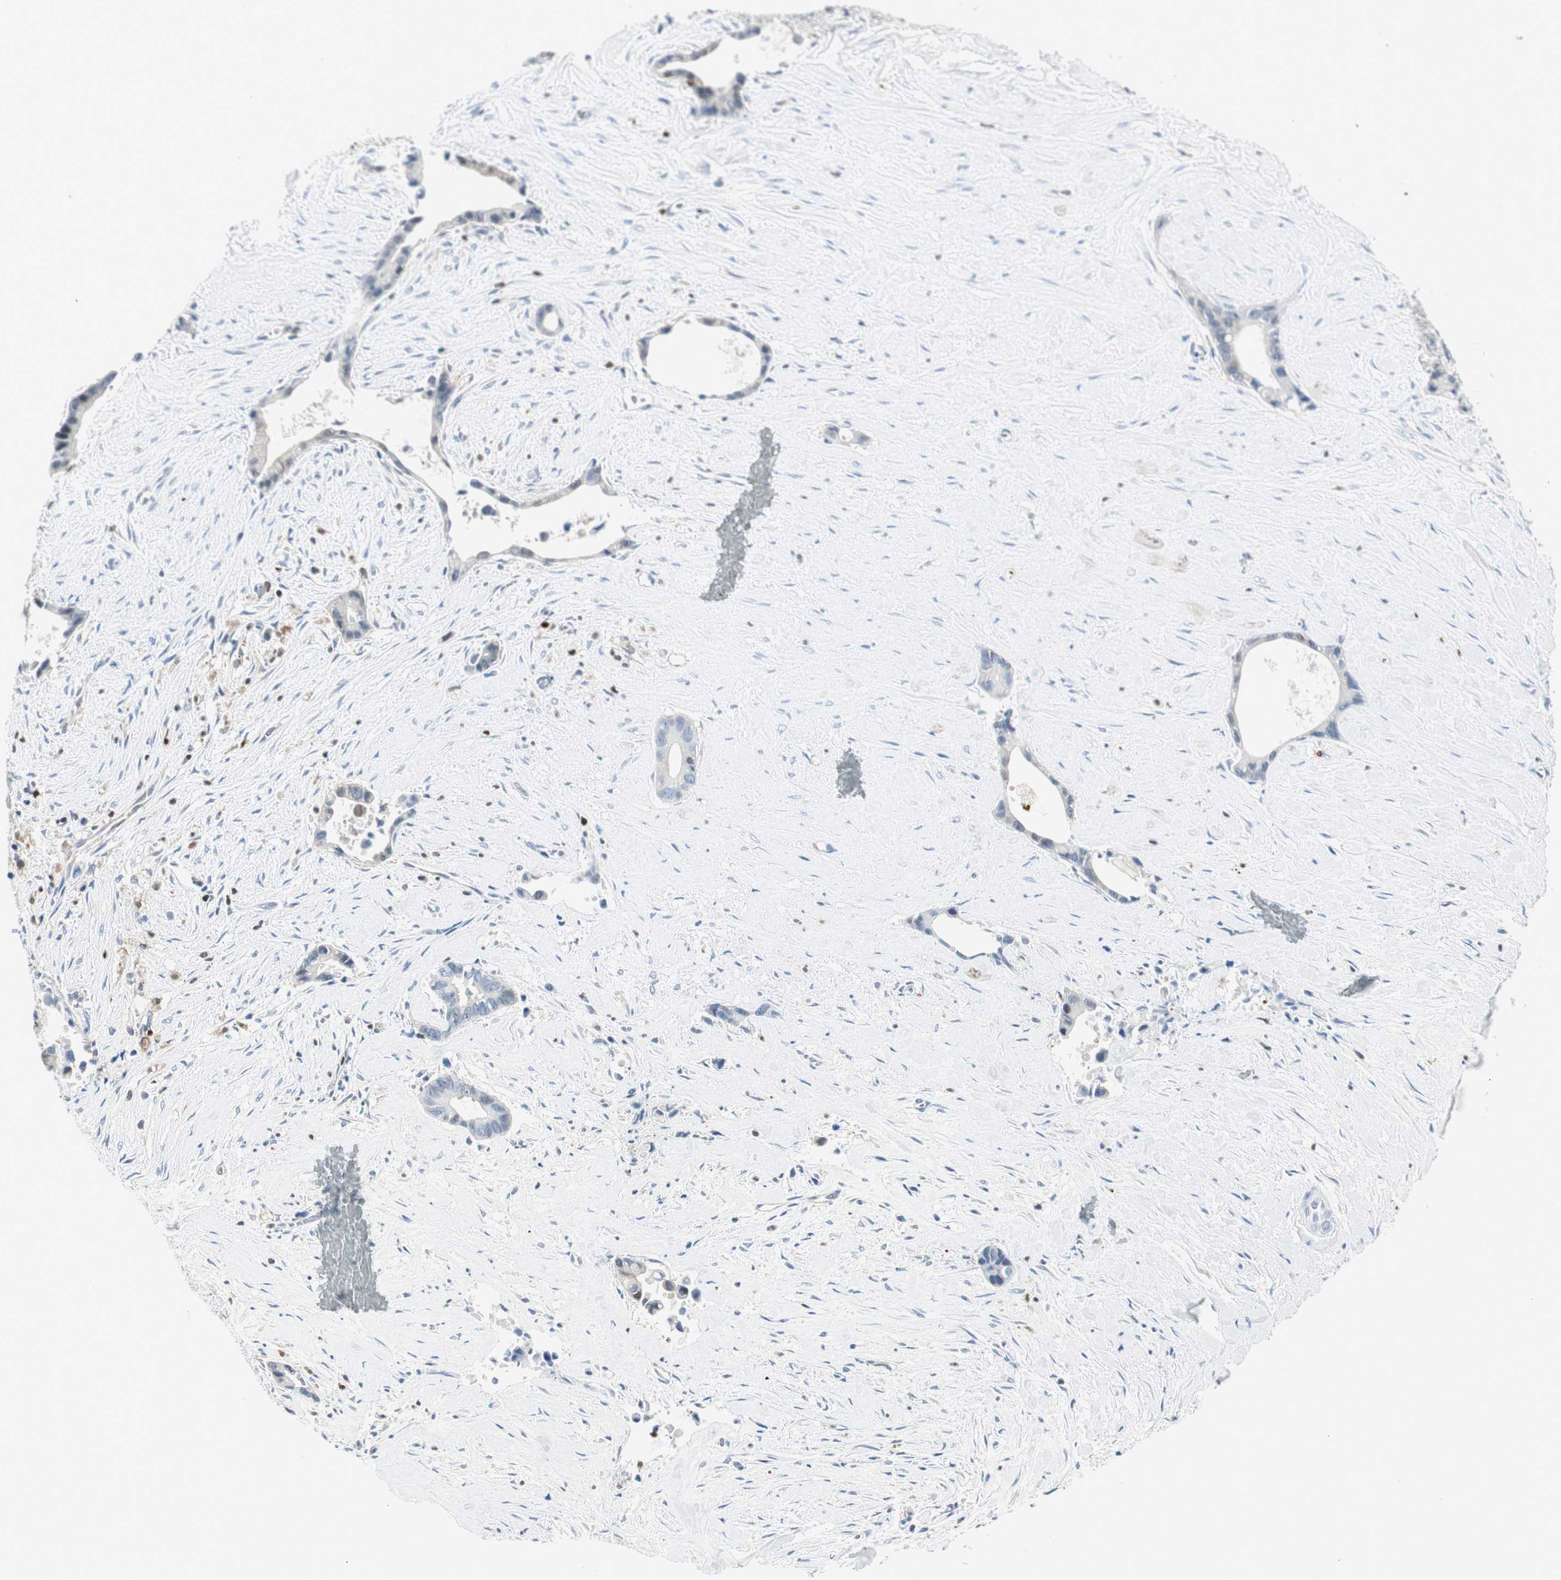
{"staining": {"intensity": "negative", "quantity": "none", "location": "none"}, "tissue": "liver cancer", "cell_type": "Tumor cells", "image_type": "cancer", "snomed": [{"axis": "morphology", "description": "Cholangiocarcinoma"}, {"axis": "topography", "description": "Liver"}], "caption": "This is an IHC photomicrograph of human cholangiocarcinoma (liver). There is no staining in tumor cells.", "gene": "COTL1", "patient": {"sex": "female", "age": 55}}